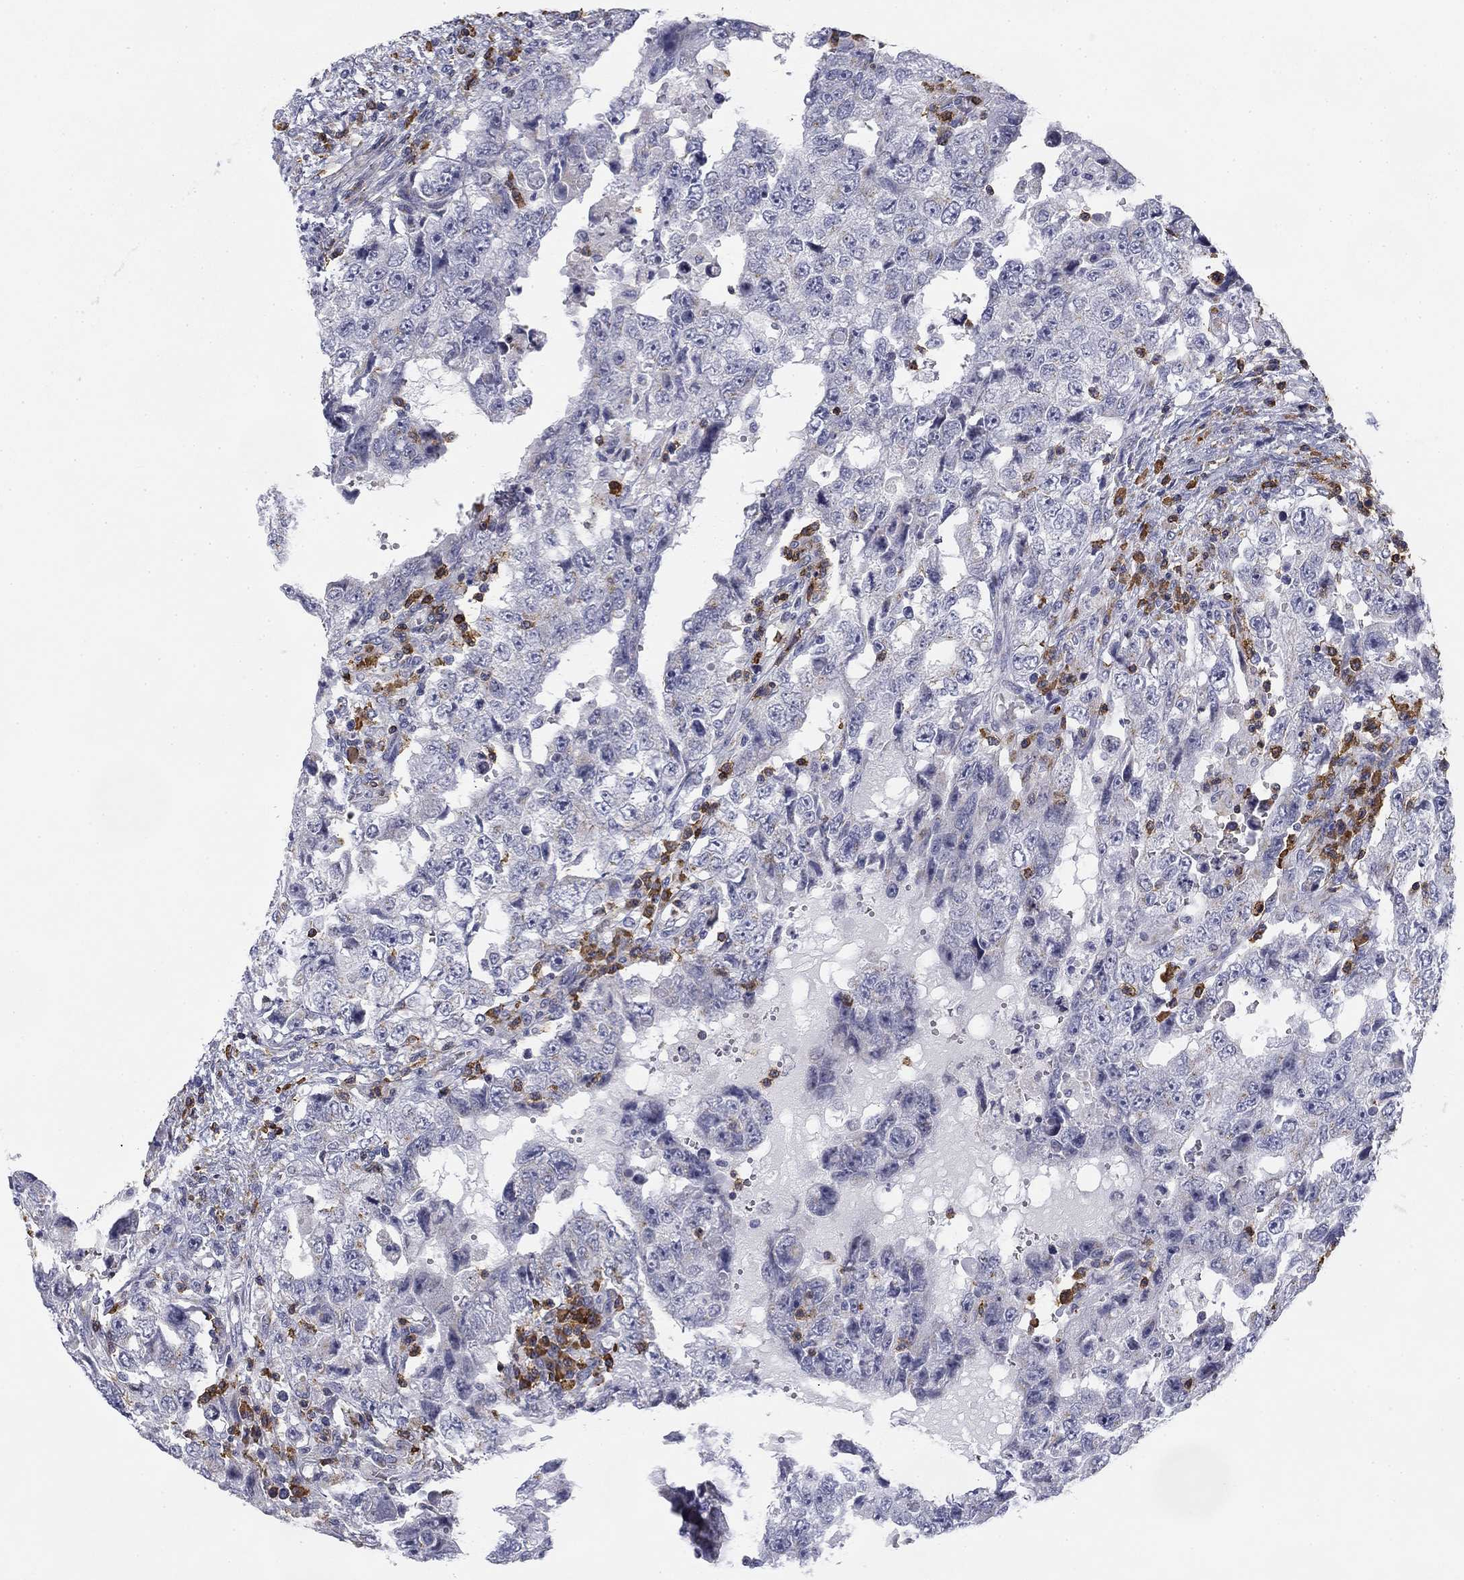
{"staining": {"intensity": "negative", "quantity": "none", "location": "none"}, "tissue": "testis cancer", "cell_type": "Tumor cells", "image_type": "cancer", "snomed": [{"axis": "morphology", "description": "Carcinoma, Embryonal, NOS"}, {"axis": "topography", "description": "Testis"}], "caption": "Tumor cells show no significant protein expression in embryonal carcinoma (testis). (Stains: DAB immunohistochemistry (IHC) with hematoxylin counter stain, Microscopy: brightfield microscopy at high magnification).", "gene": "TRAT1", "patient": {"sex": "male", "age": 26}}